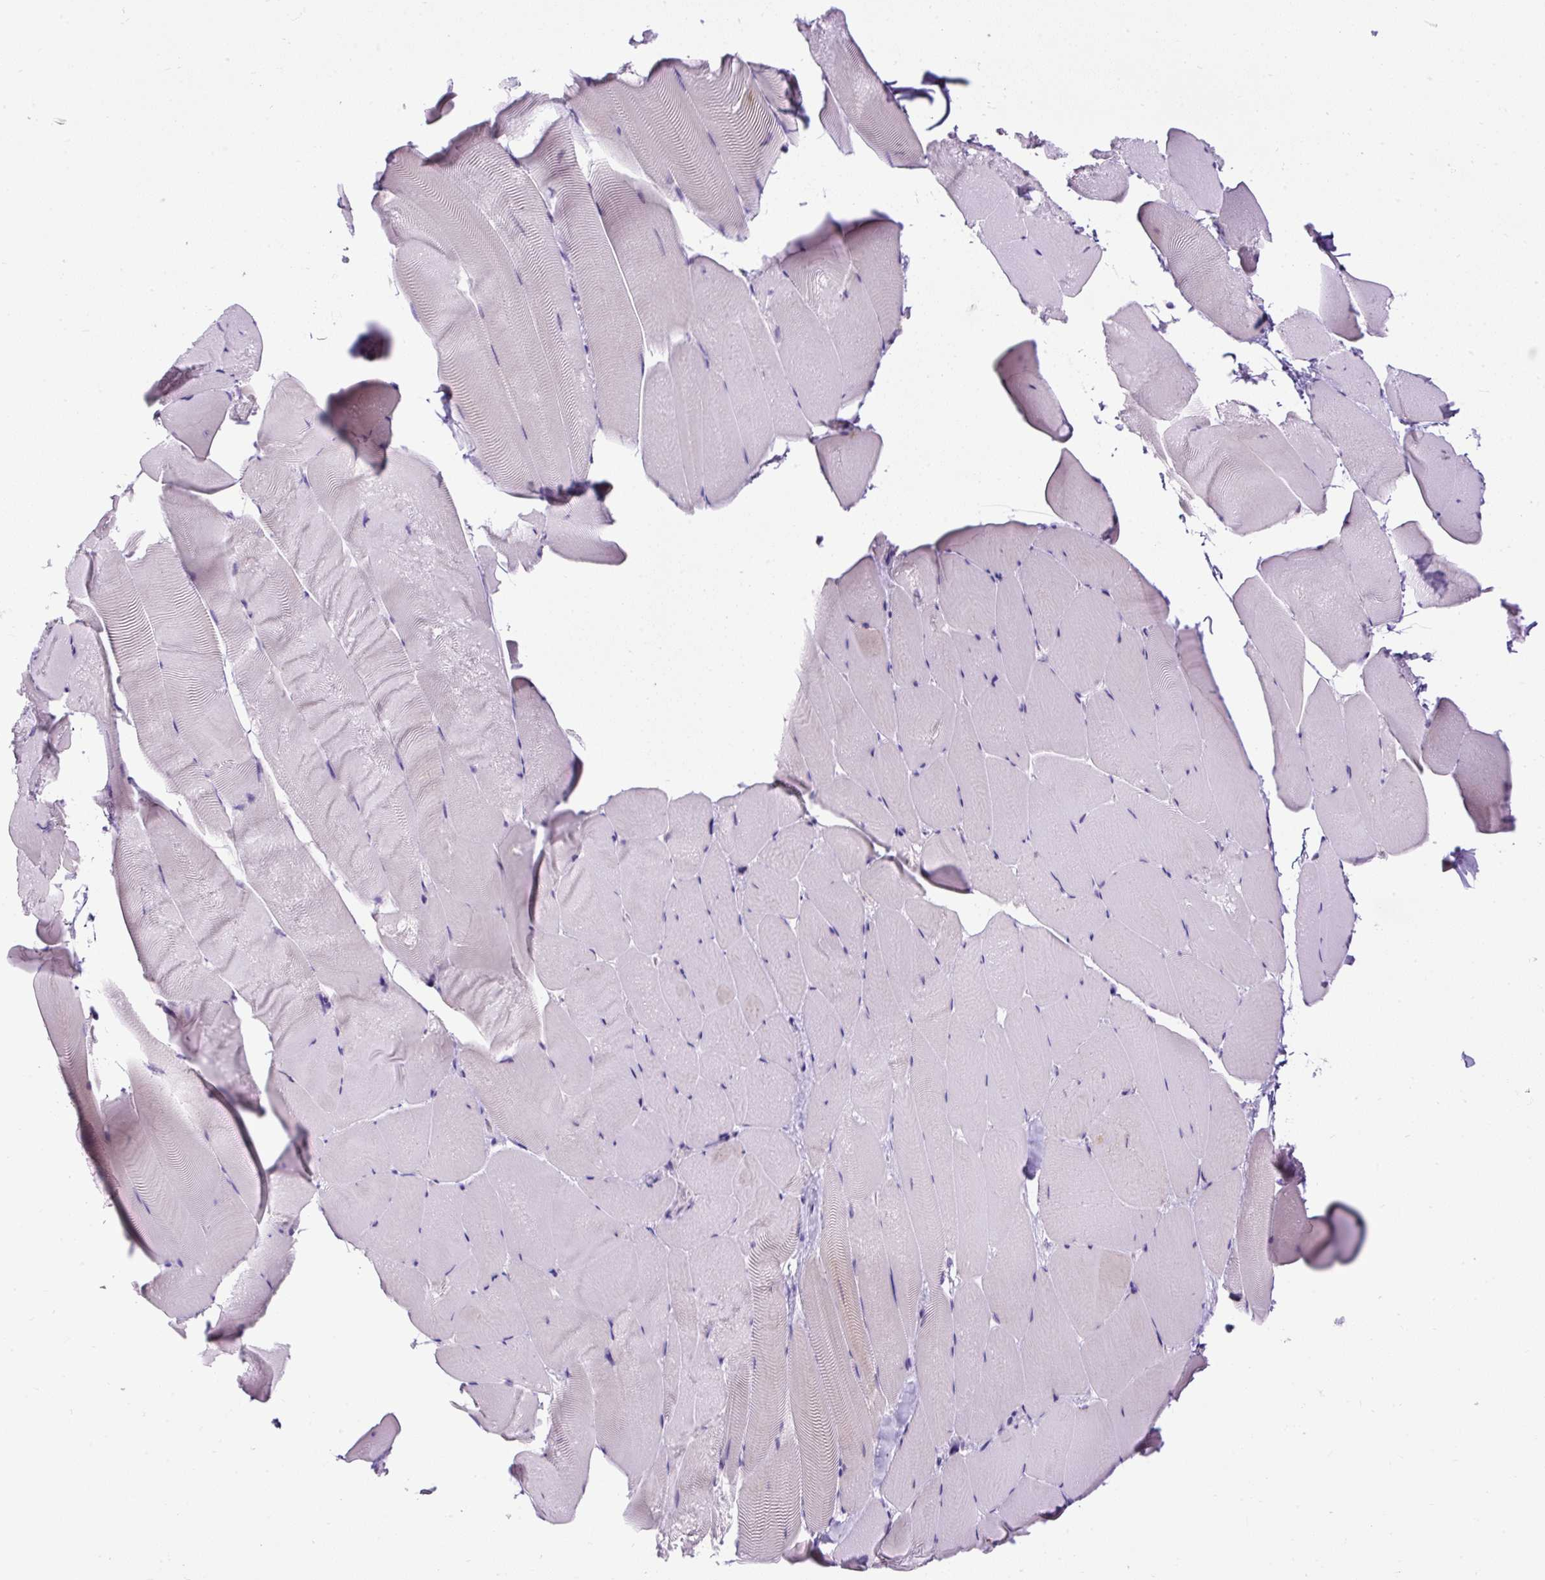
{"staining": {"intensity": "negative", "quantity": "none", "location": "none"}, "tissue": "skeletal muscle", "cell_type": "Myocytes", "image_type": "normal", "snomed": [{"axis": "morphology", "description": "Normal tissue, NOS"}, {"axis": "topography", "description": "Skeletal muscle"}], "caption": "The image demonstrates no staining of myocytes in normal skeletal muscle. (DAB (3,3'-diaminobenzidine) IHC visualized using brightfield microscopy, high magnification).", "gene": "FMC1", "patient": {"sex": "female", "age": 64}}